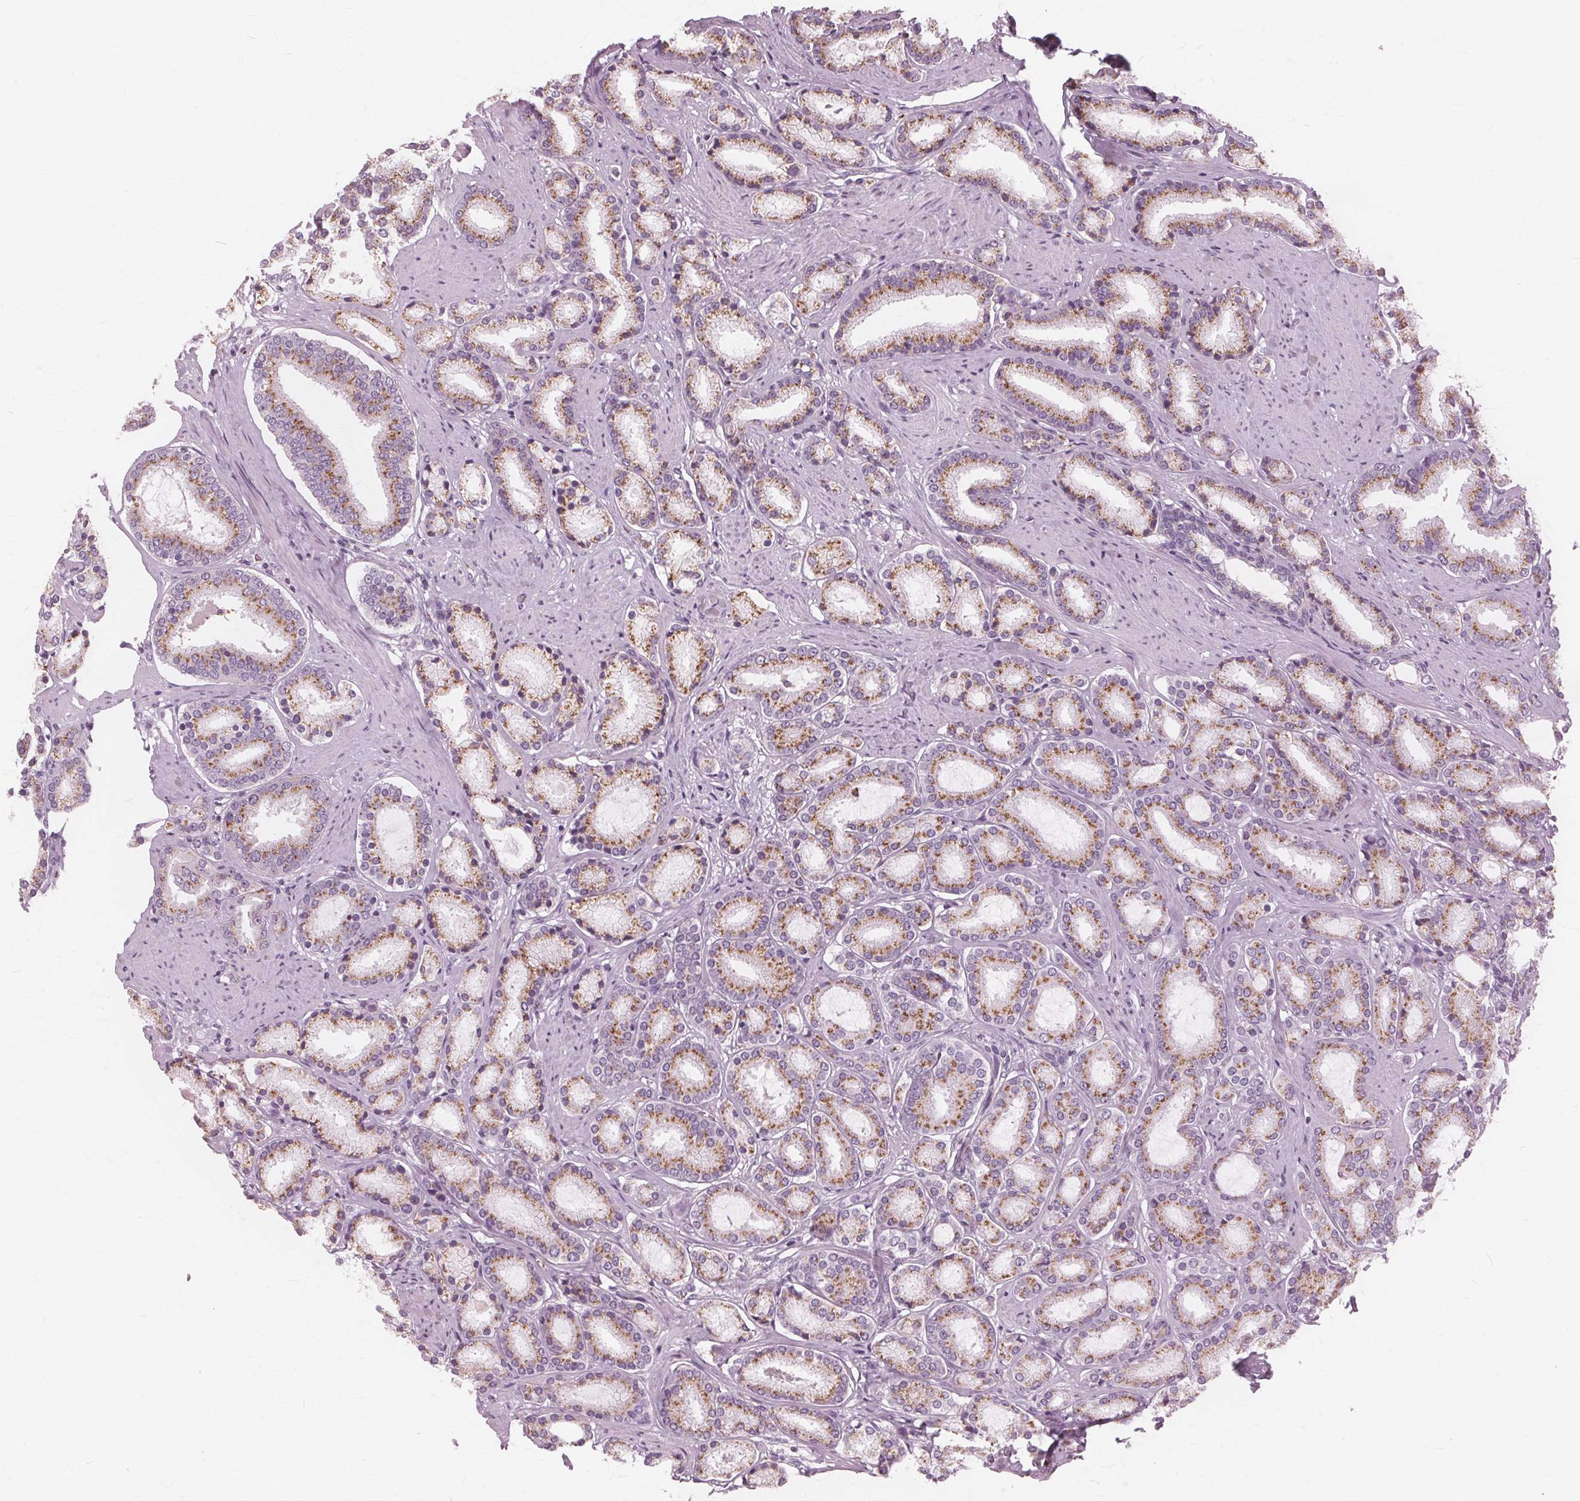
{"staining": {"intensity": "moderate", "quantity": ">75%", "location": "cytoplasmic/membranous"}, "tissue": "prostate cancer", "cell_type": "Tumor cells", "image_type": "cancer", "snomed": [{"axis": "morphology", "description": "Adenocarcinoma, High grade"}, {"axis": "topography", "description": "Prostate"}], "caption": "Human prostate cancer stained for a protein (brown) exhibits moderate cytoplasmic/membranous positive positivity in about >75% of tumor cells.", "gene": "DNASE2", "patient": {"sex": "male", "age": 63}}